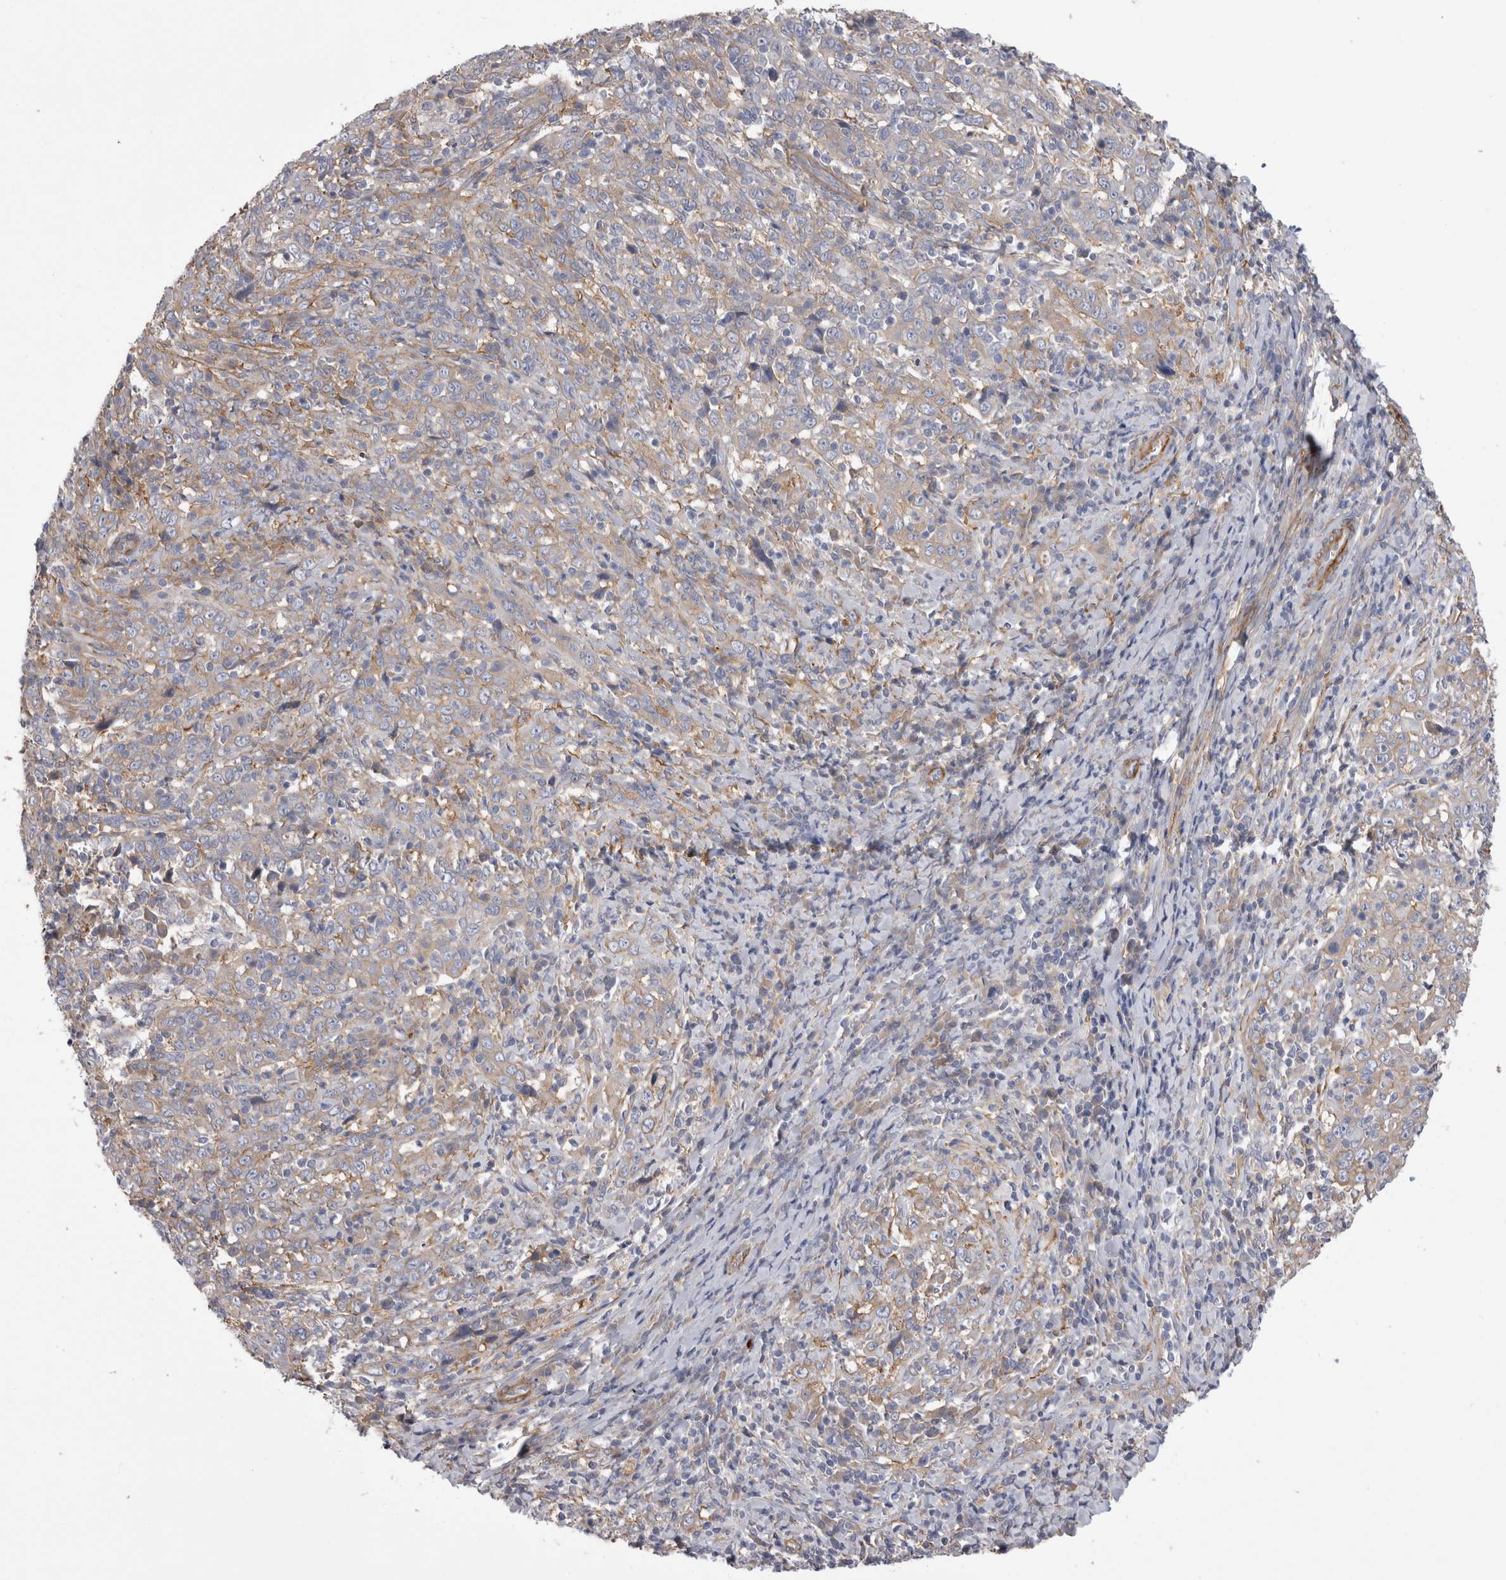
{"staining": {"intensity": "weak", "quantity": "25%-75%", "location": "cytoplasmic/membranous"}, "tissue": "cervical cancer", "cell_type": "Tumor cells", "image_type": "cancer", "snomed": [{"axis": "morphology", "description": "Squamous cell carcinoma, NOS"}, {"axis": "topography", "description": "Cervix"}], "caption": "About 25%-75% of tumor cells in human squamous cell carcinoma (cervical) display weak cytoplasmic/membranous protein positivity as visualized by brown immunohistochemical staining.", "gene": "EPRS1", "patient": {"sex": "female", "age": 46}}